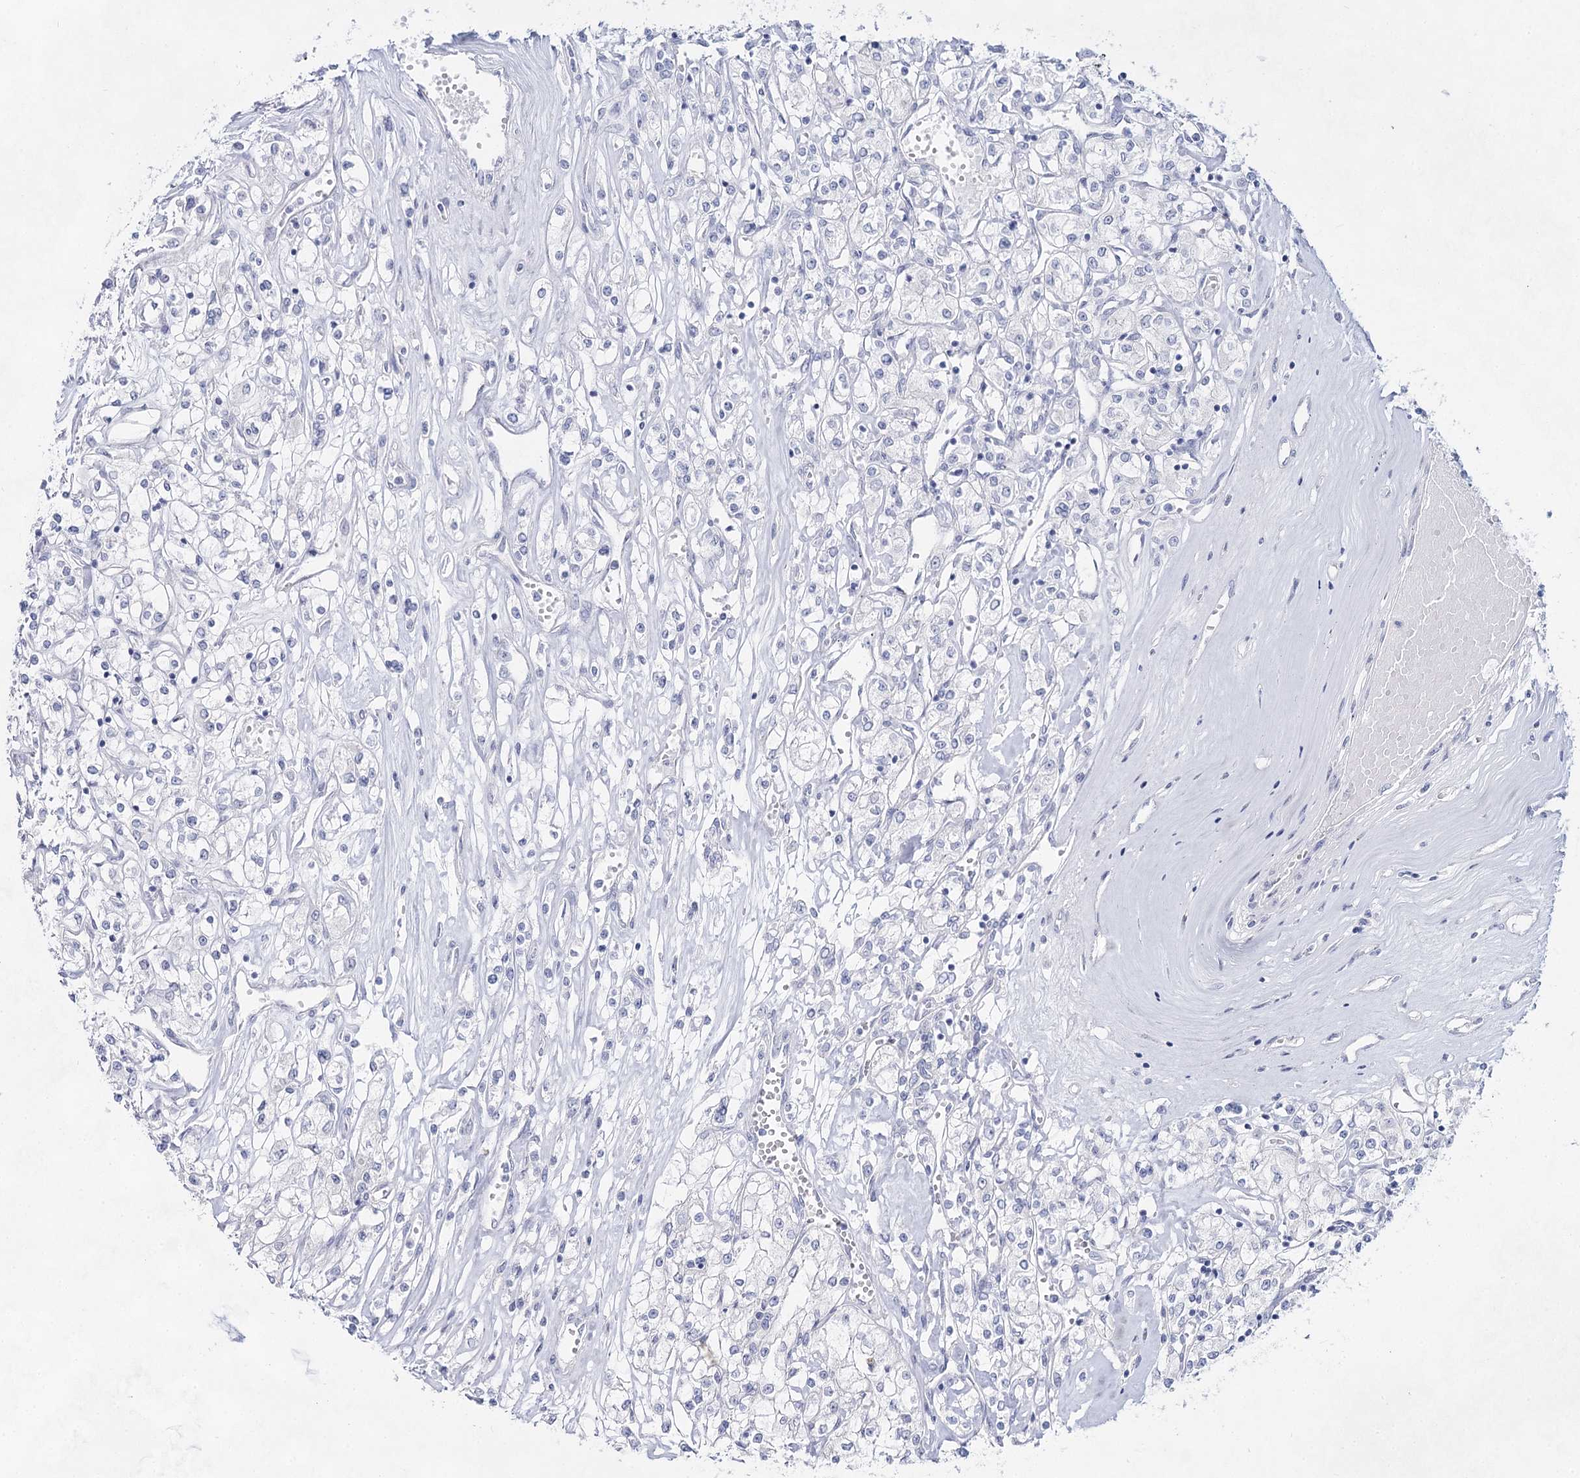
{"staining": {"intensity": "negative", "quantity": "none", "location": "none"}, "tissue": "renal cancer", "cell_type": "Tumor cells", "image_type": "cancer", "snomed": [{"axis": "morphology", "description": "Adenocarcinoma, NOS"}, {"axis": "topography", "description": "Kidney"}], "caption": "The immunohistochemistry histopathology image has no significant expression in tumor cells of renal adenocarcinoma tissue.", "gene": "SLC17A2", "patient": {"sex": "female", "age": 59}}